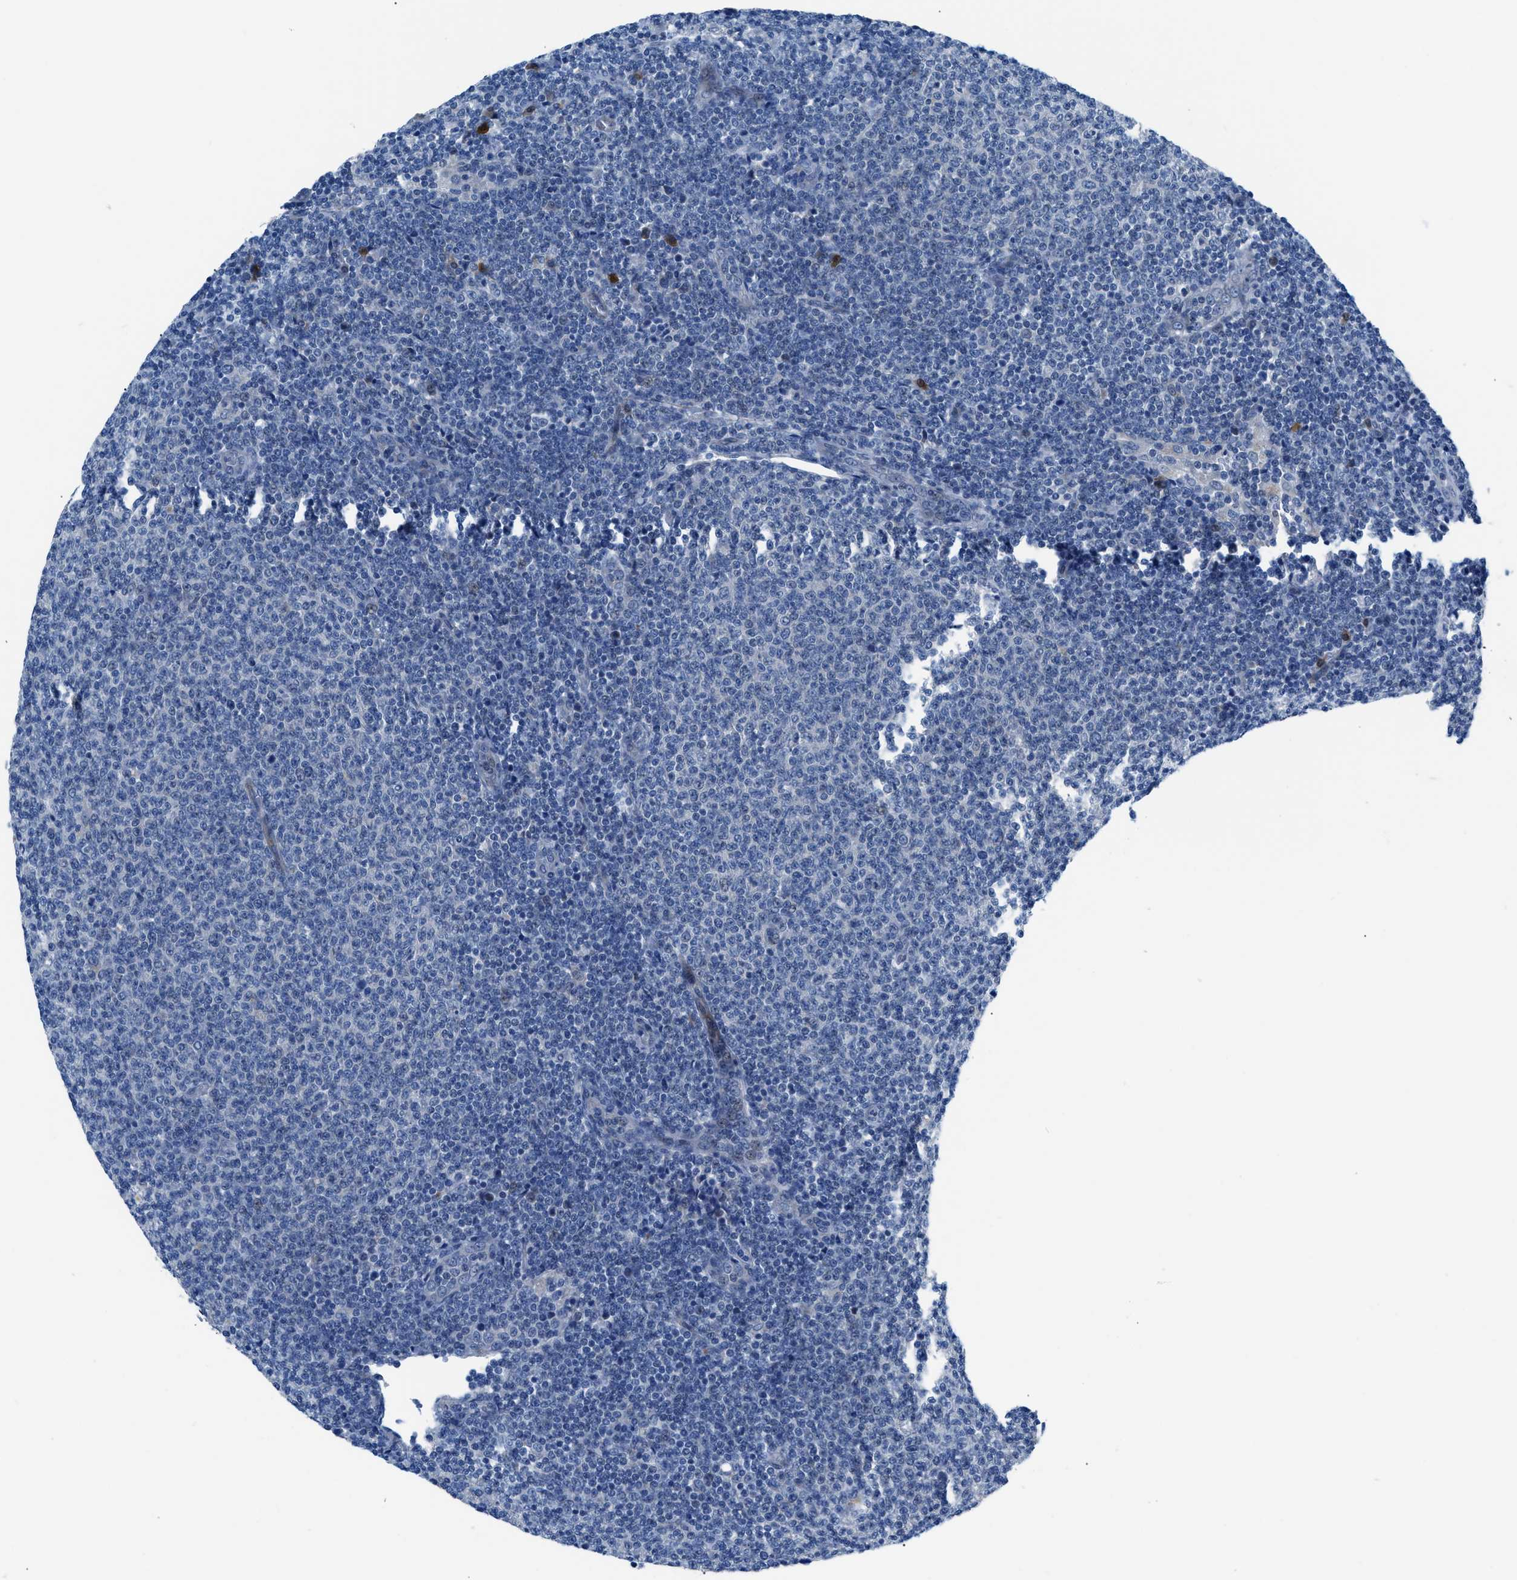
{"staining": {"intensity": "negative", "quantity": "none", "location": "none"}, "tissue": "lymphoma", "cell_type": "Tumor cells", "image_type": "cancer", "snomed": [{"axis": "morphology", "description": "Malignant lymphoma, non-Hodgkin's type, Low grade"}, {"axis": "topography", "description": "Lymph node"}], "caption": "Immunohistochemistry (IHC) micrograph of lymphoma stained for a protein (brown), which exhibits no positivity in tumor cells.", "gene": "UAP1", "patient": {"sex": "male", "age": 66}}